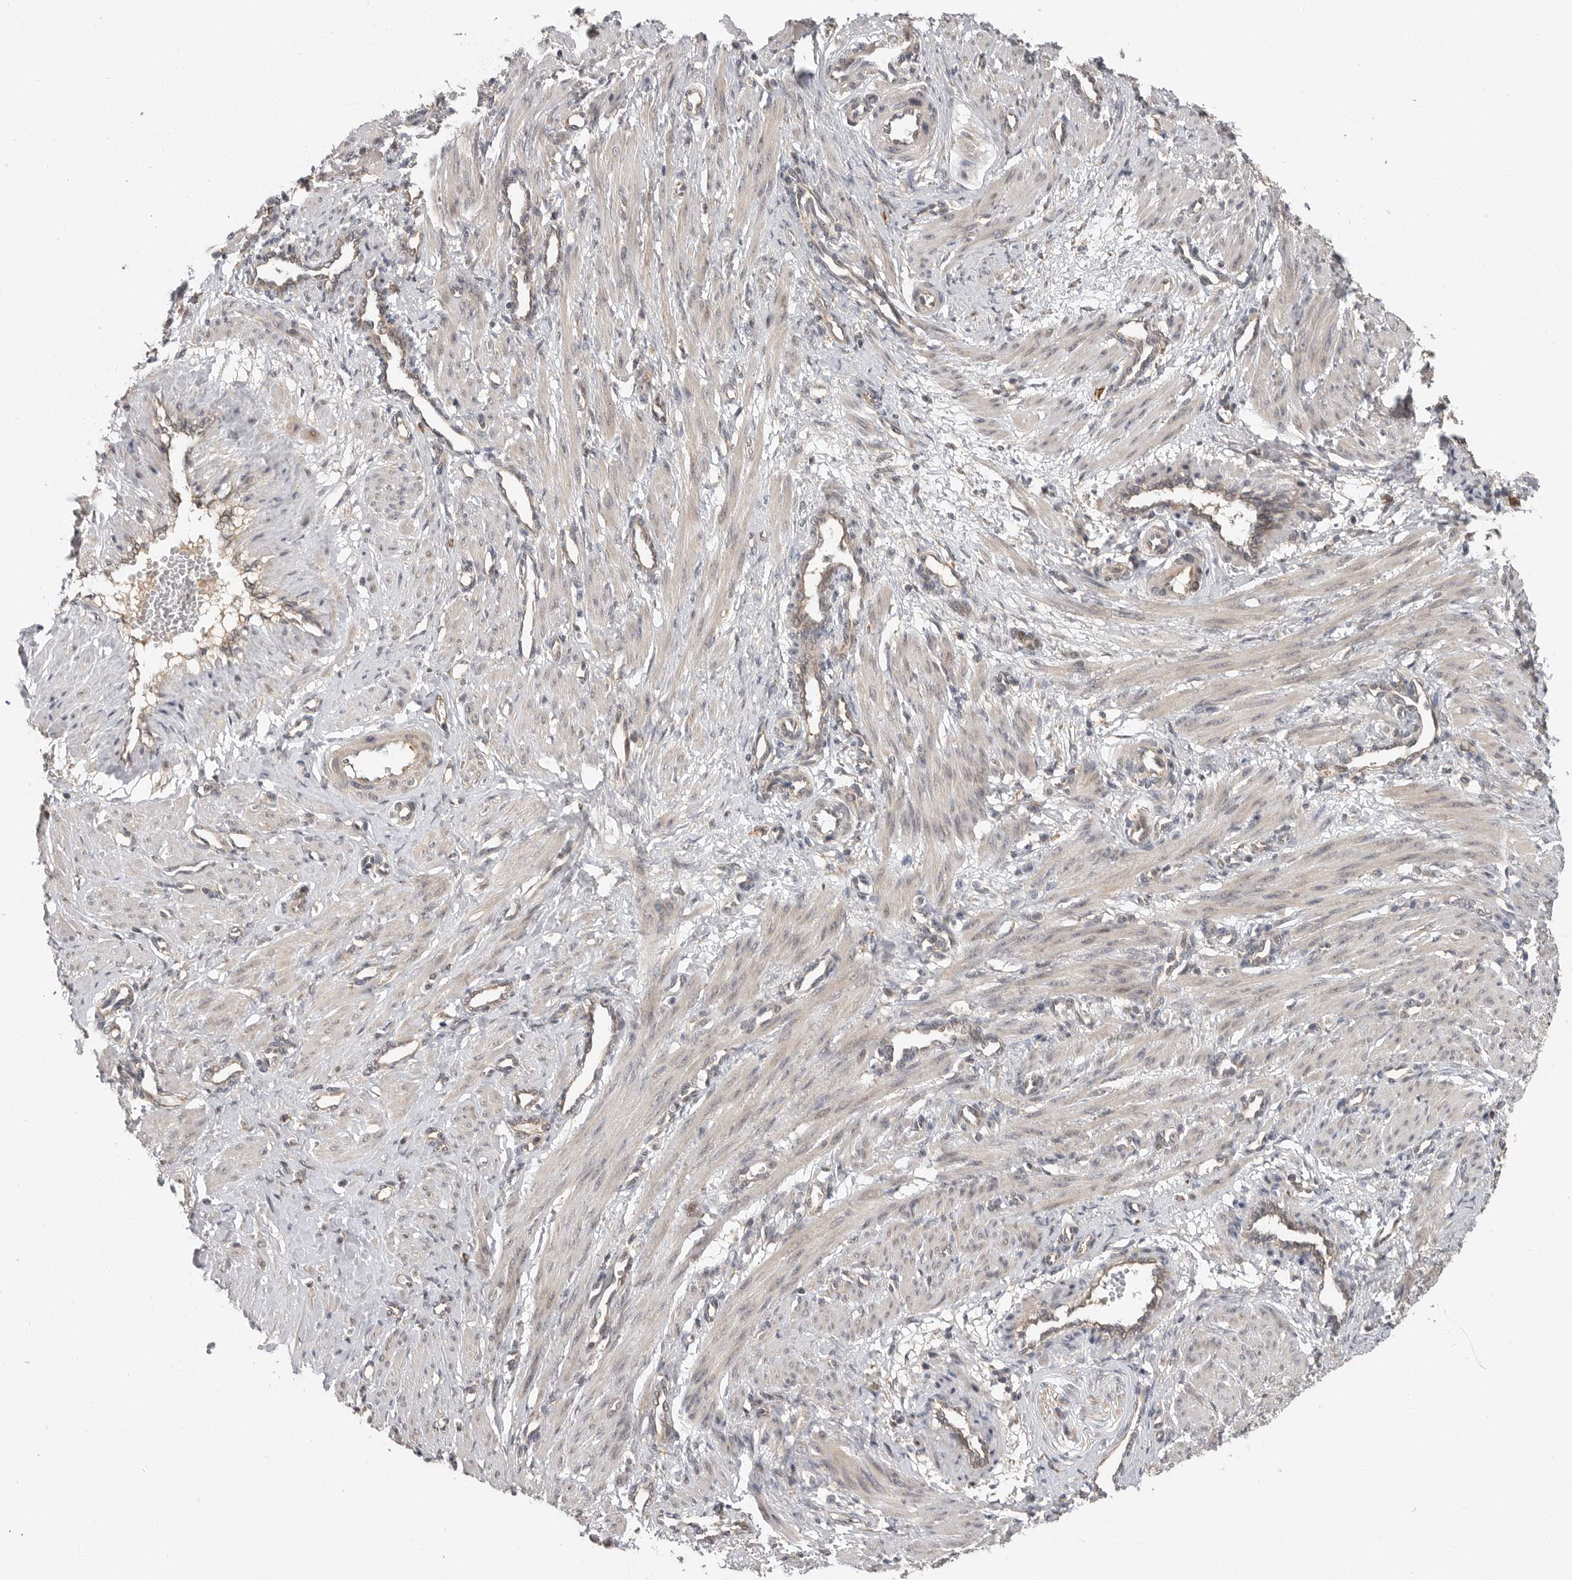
{"staining": {"intensity": "weak", "quantity": "25%-75%", "location": "cytoplasmic/membranous"}, "tissue": "smooth muscle", "cell_type": "Smooth muscle cells", "image_type": "normal", "snomed": [{"axis": "morphology", "description": "Normal tissue, NOS"}, {"axis": "topography", "description": "Endometrium"}], "caption": "The micrograph exhibits staining of normal smooth muscle, revealing weak cytoplasmic/membranous protein positivity (brown color) within smooth muscle cells.", "gene": "OSBPL9", "patient": {"sex": "female", "age": 33}}